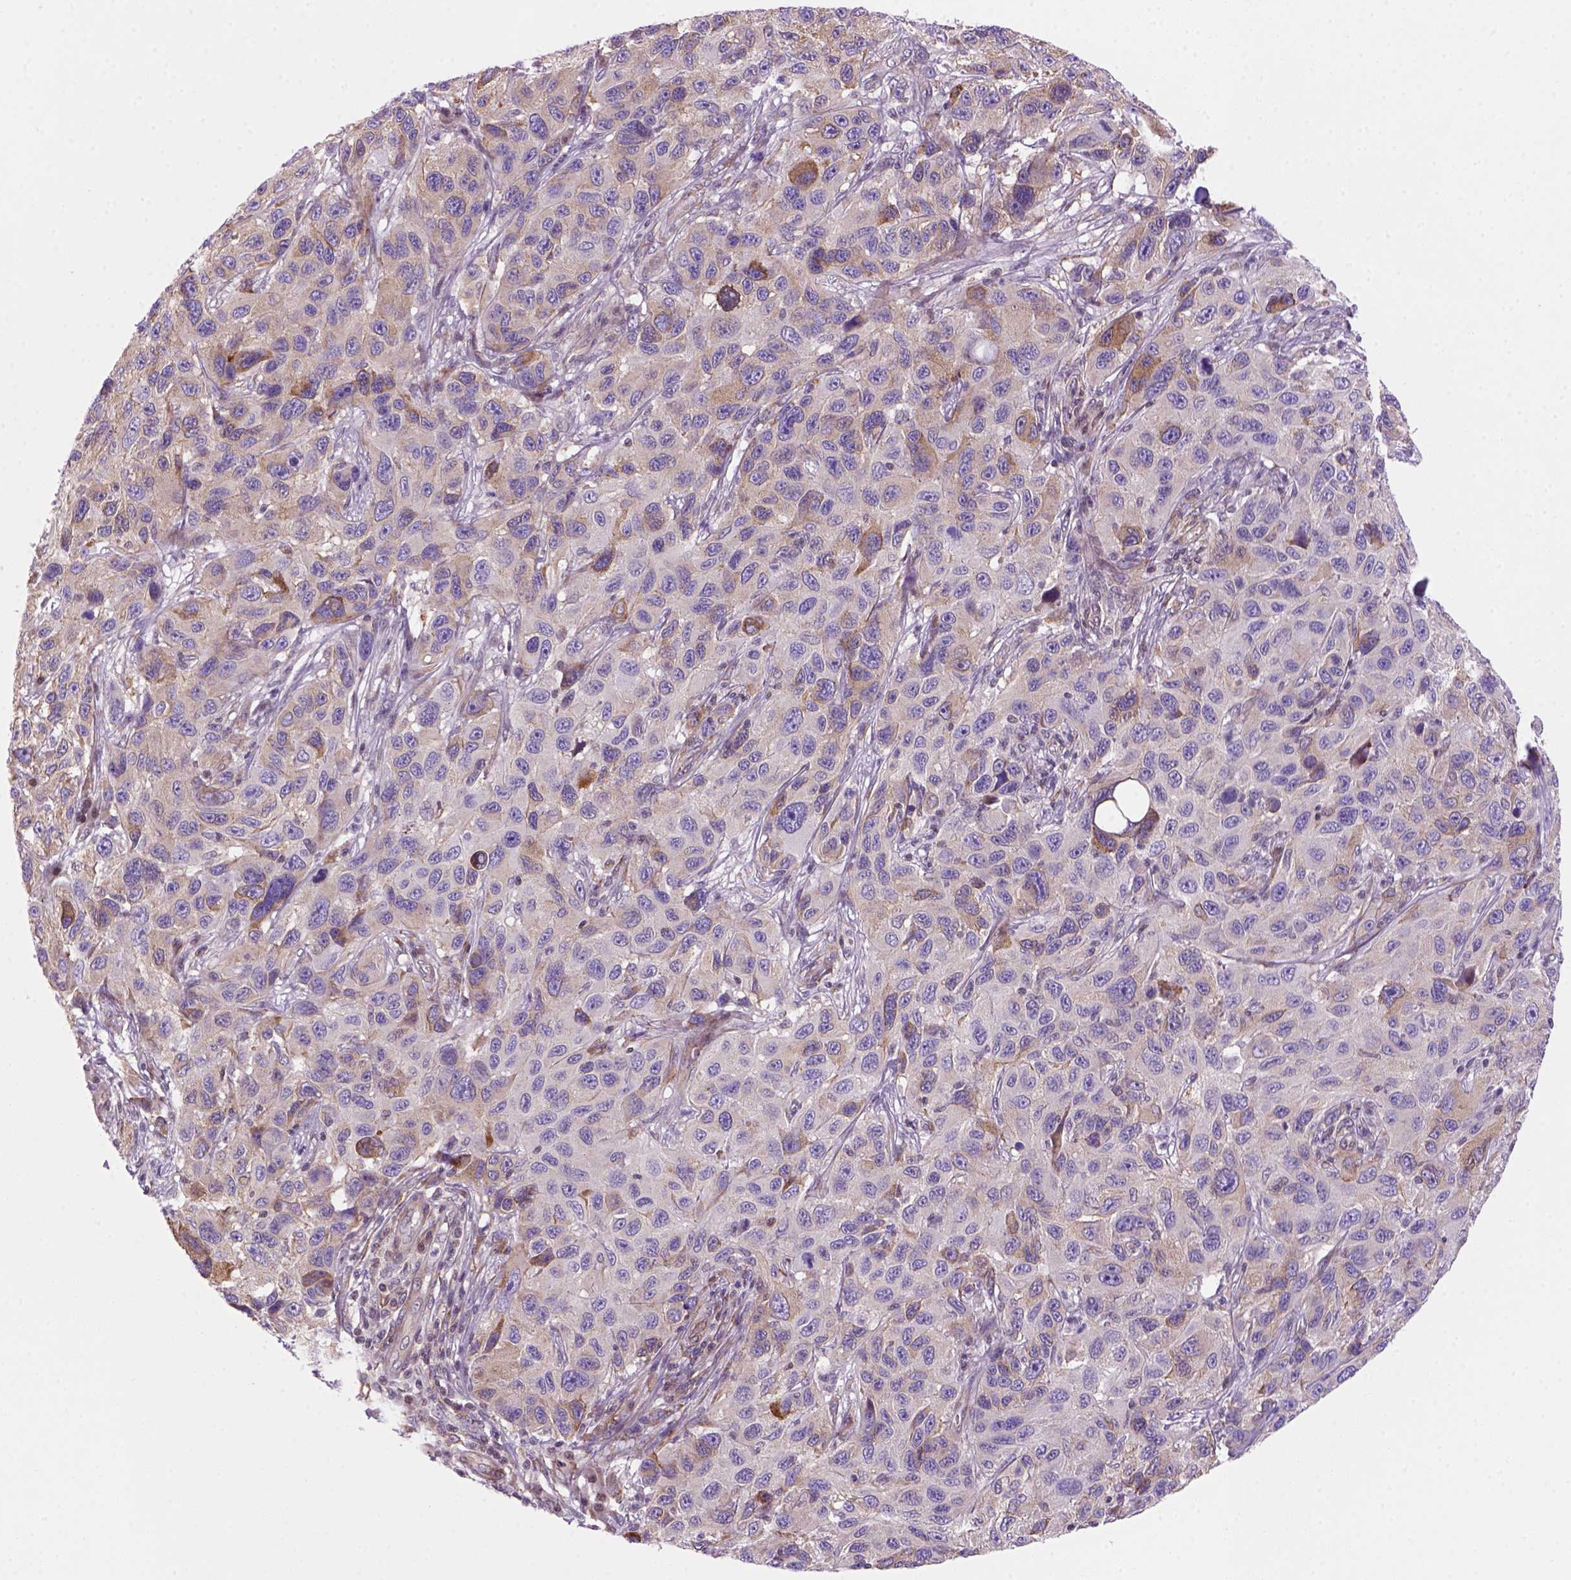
{"staining": {"intensity": "moderate", "quantity": "<25%", "location": "cytoplasmic/membranous"}, "tissue": "melanoma", "cell_type": "Tumor cells", "image_type": "cancer", "snomed": [{"axis": "morphology", "description": "Malignant melanoma, NOS"}, {"axis": "topography", "description": "Skin"}], "caption": "This photomicrograph demonstrates immunohistochemistry (IHC) staining of malignant melanoma, with low moderate cytoplasmic/membranous expression in approximately <25% of tumor cells.", "gene": "MGMT", "patient": {"sex": "male", "age": 53}}